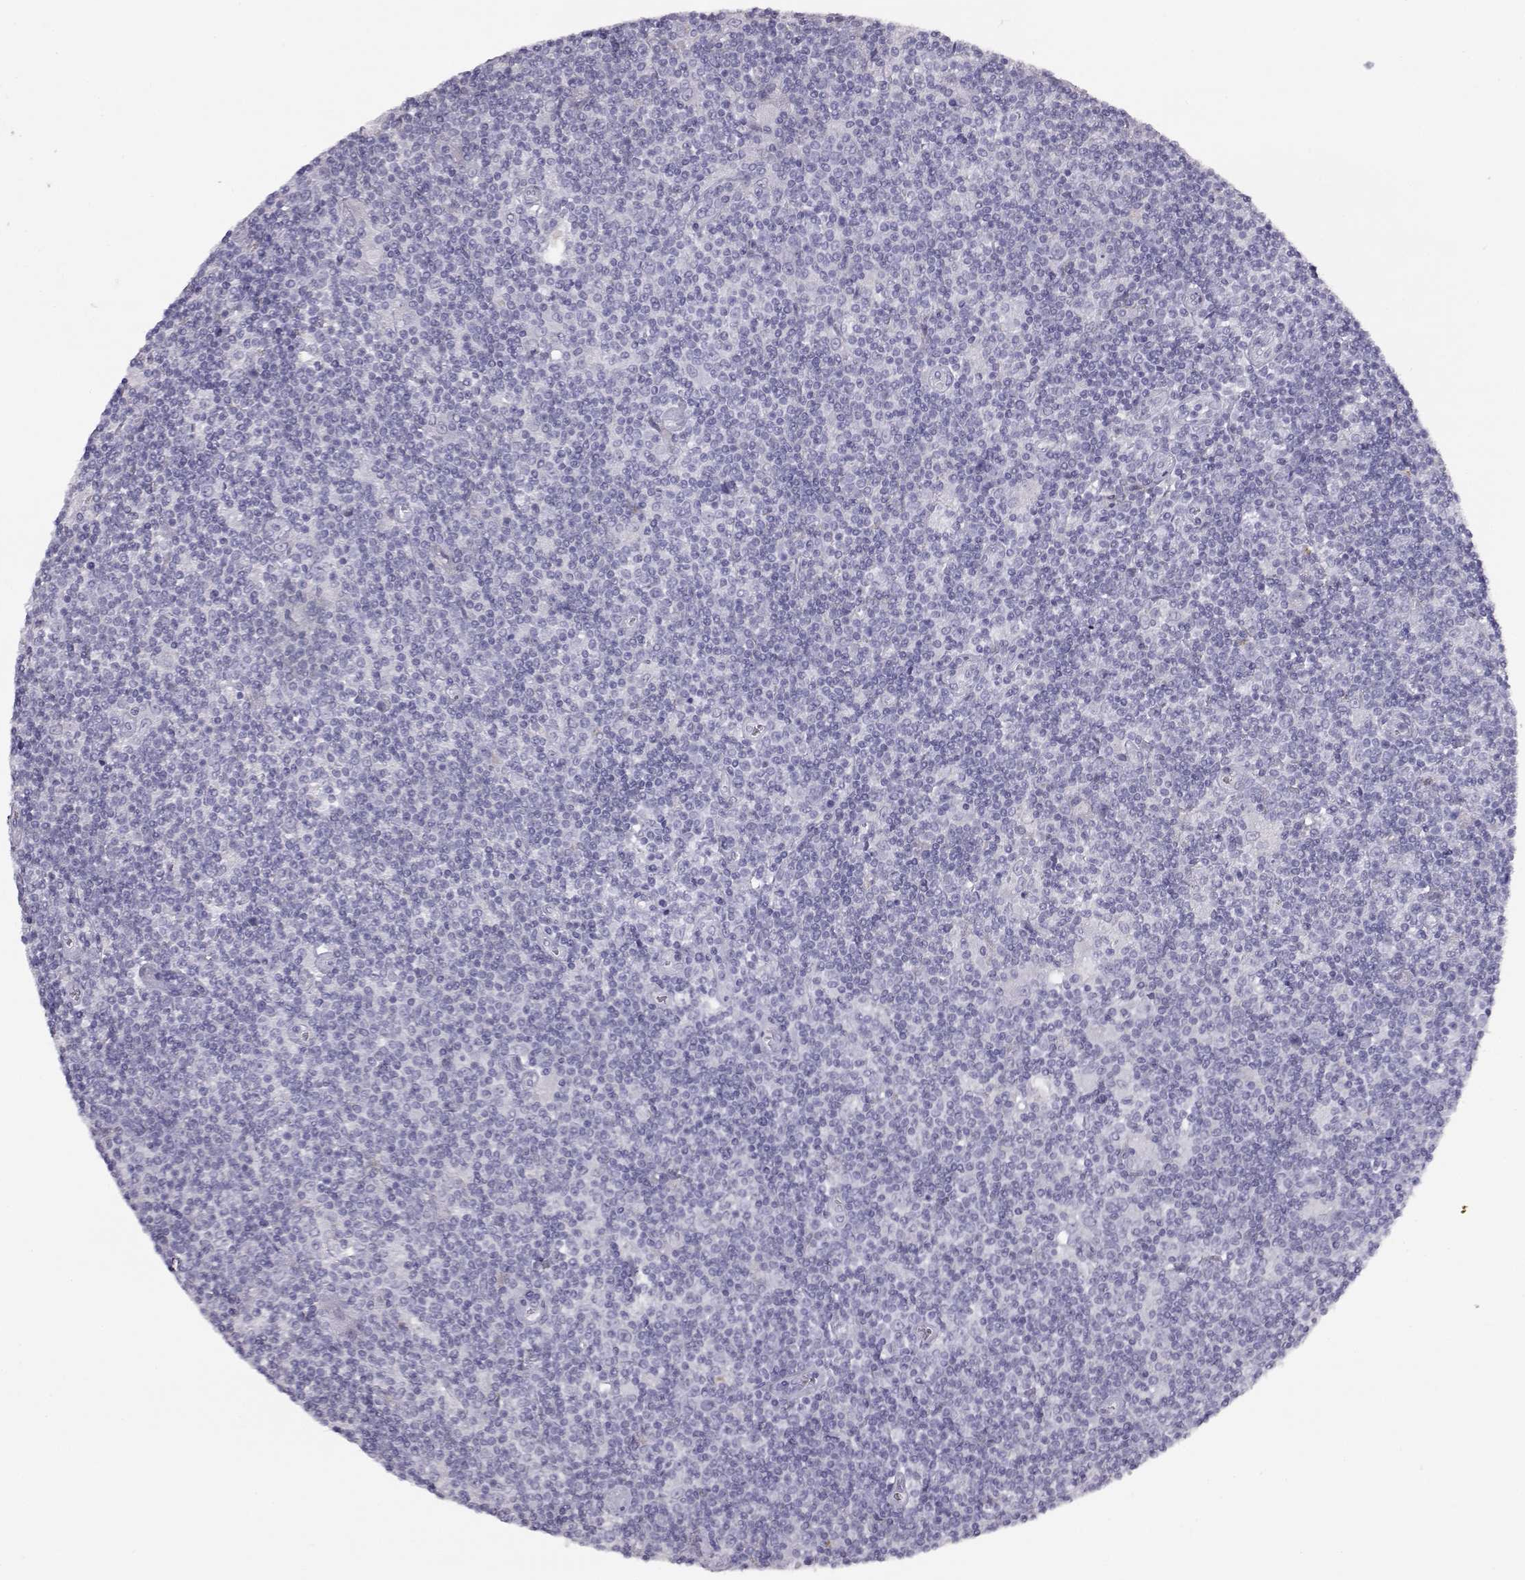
{"staining": {"intensity": "negative", "quantity": "none", "location": "none"}, "tissue": "lymphoma", "cell_type": "Tumor cells", "image_type": "cancer", "snomed": [{"axis": "morphology", "description": "Hodgkin's disease, NOS"}, {"axis": "topography", "description": "Lymph node"}], "caption": "Immunohistochemistry (IHC) of lymphoma shows no staining in tumor cells. Nuclei are stained in blue.", "gene": "ITLN2", "patient": {"sex": "male", "age": 40}}